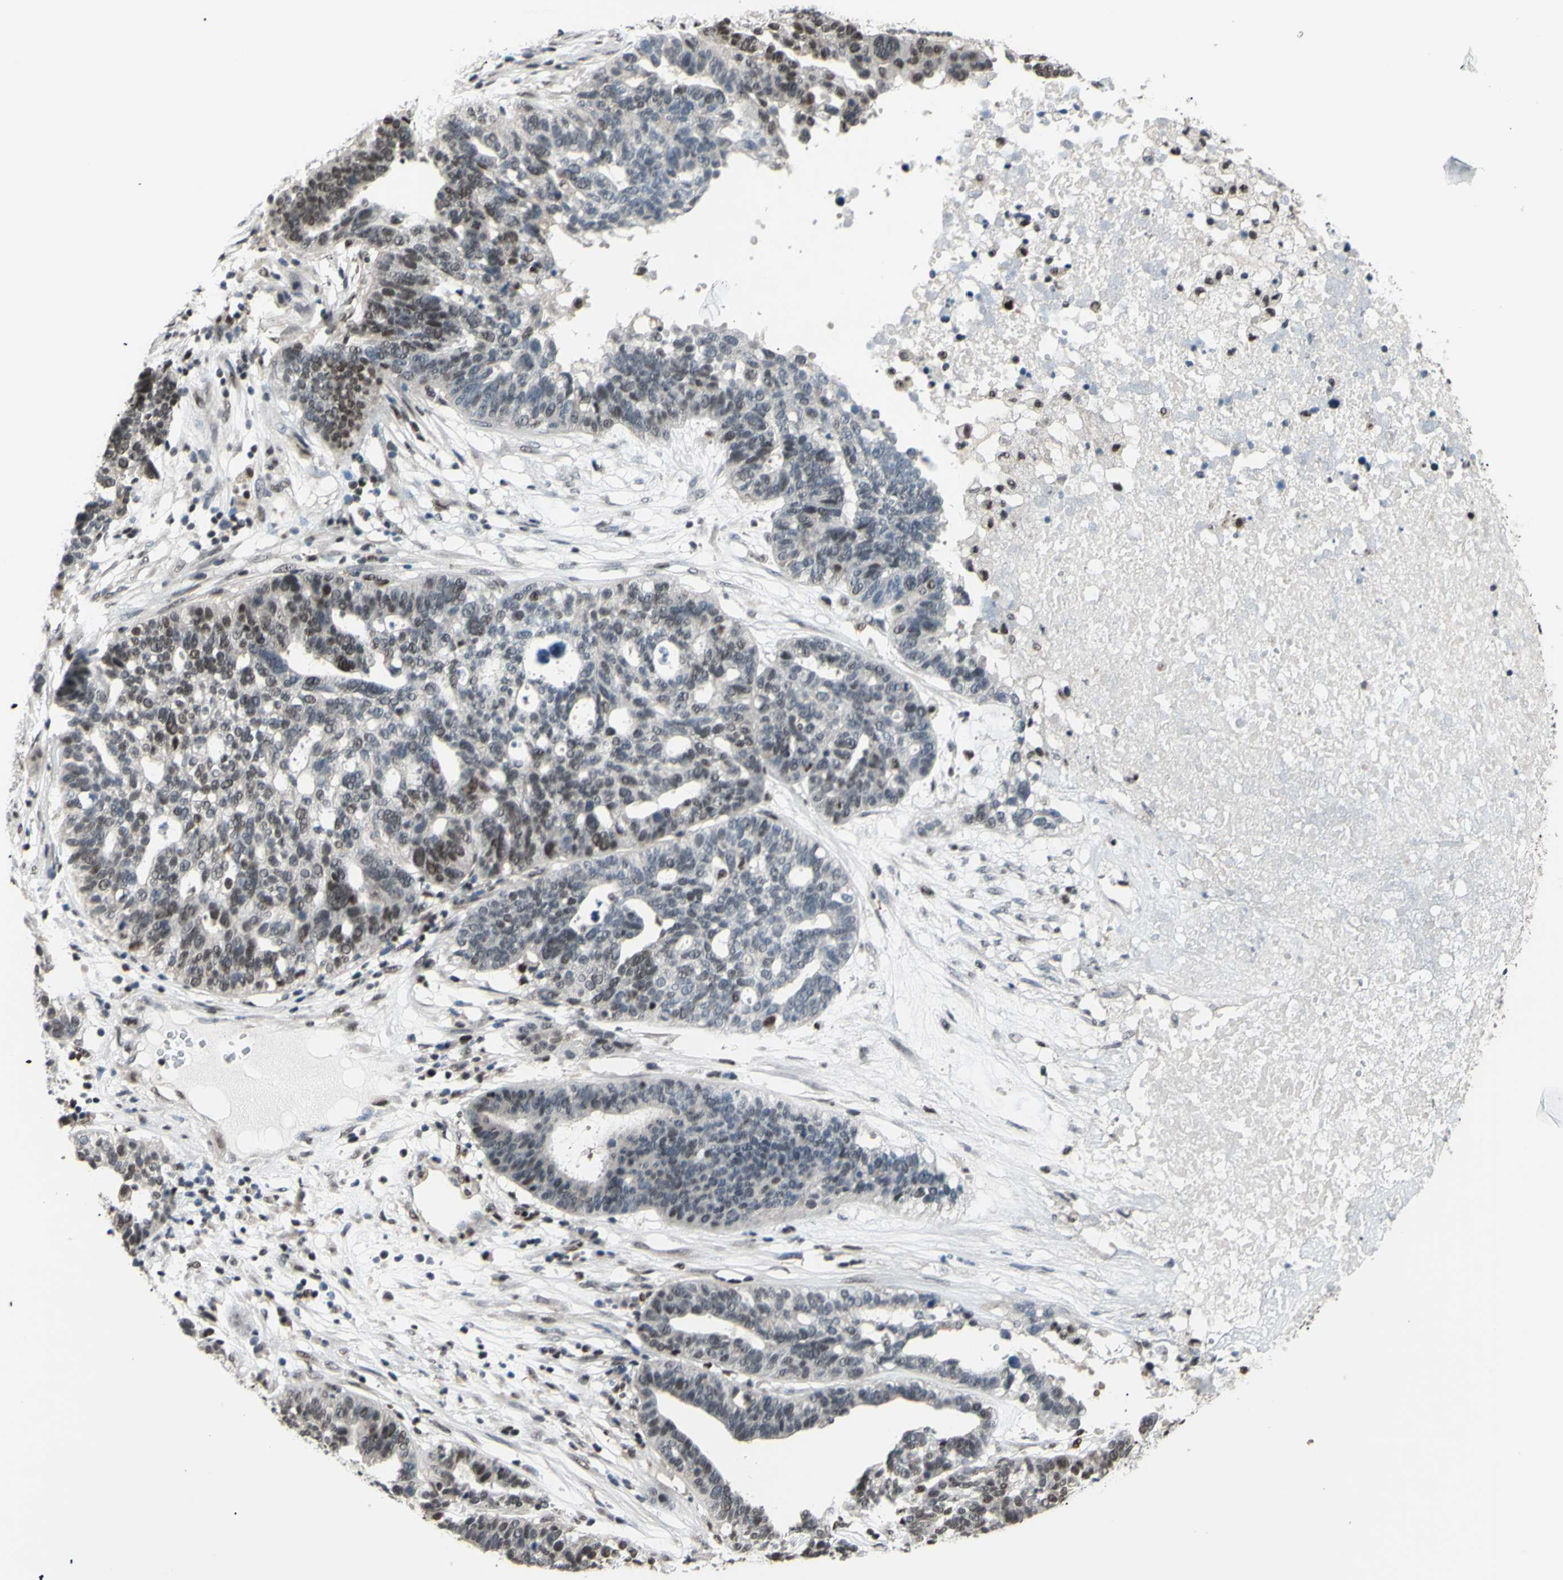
{"staining": {"intensity": "weak", "quantity": "25%-75%", "location": "nuclear"}, "tissue": "ovarian cancer", "cell_type": "Tumor cells", "image_type": "cancer", "snomed": [{"axis": "morphology", "description": "Cystadenocarcinoma, serous, NOS"}, {"axis": "topography", "description": "Ovary"}], "caption": "The photomicrograph exhibits a brown stain indicating the presence of a protein in the nuclear of tumor cells in ovarian cancer (serous cystadenocarcinoma). (brown staining indicates protein expression, while blue staining denotes nuclei).", "gene": "FKBP5", "patient": {"sex": "female", "age": 59}}